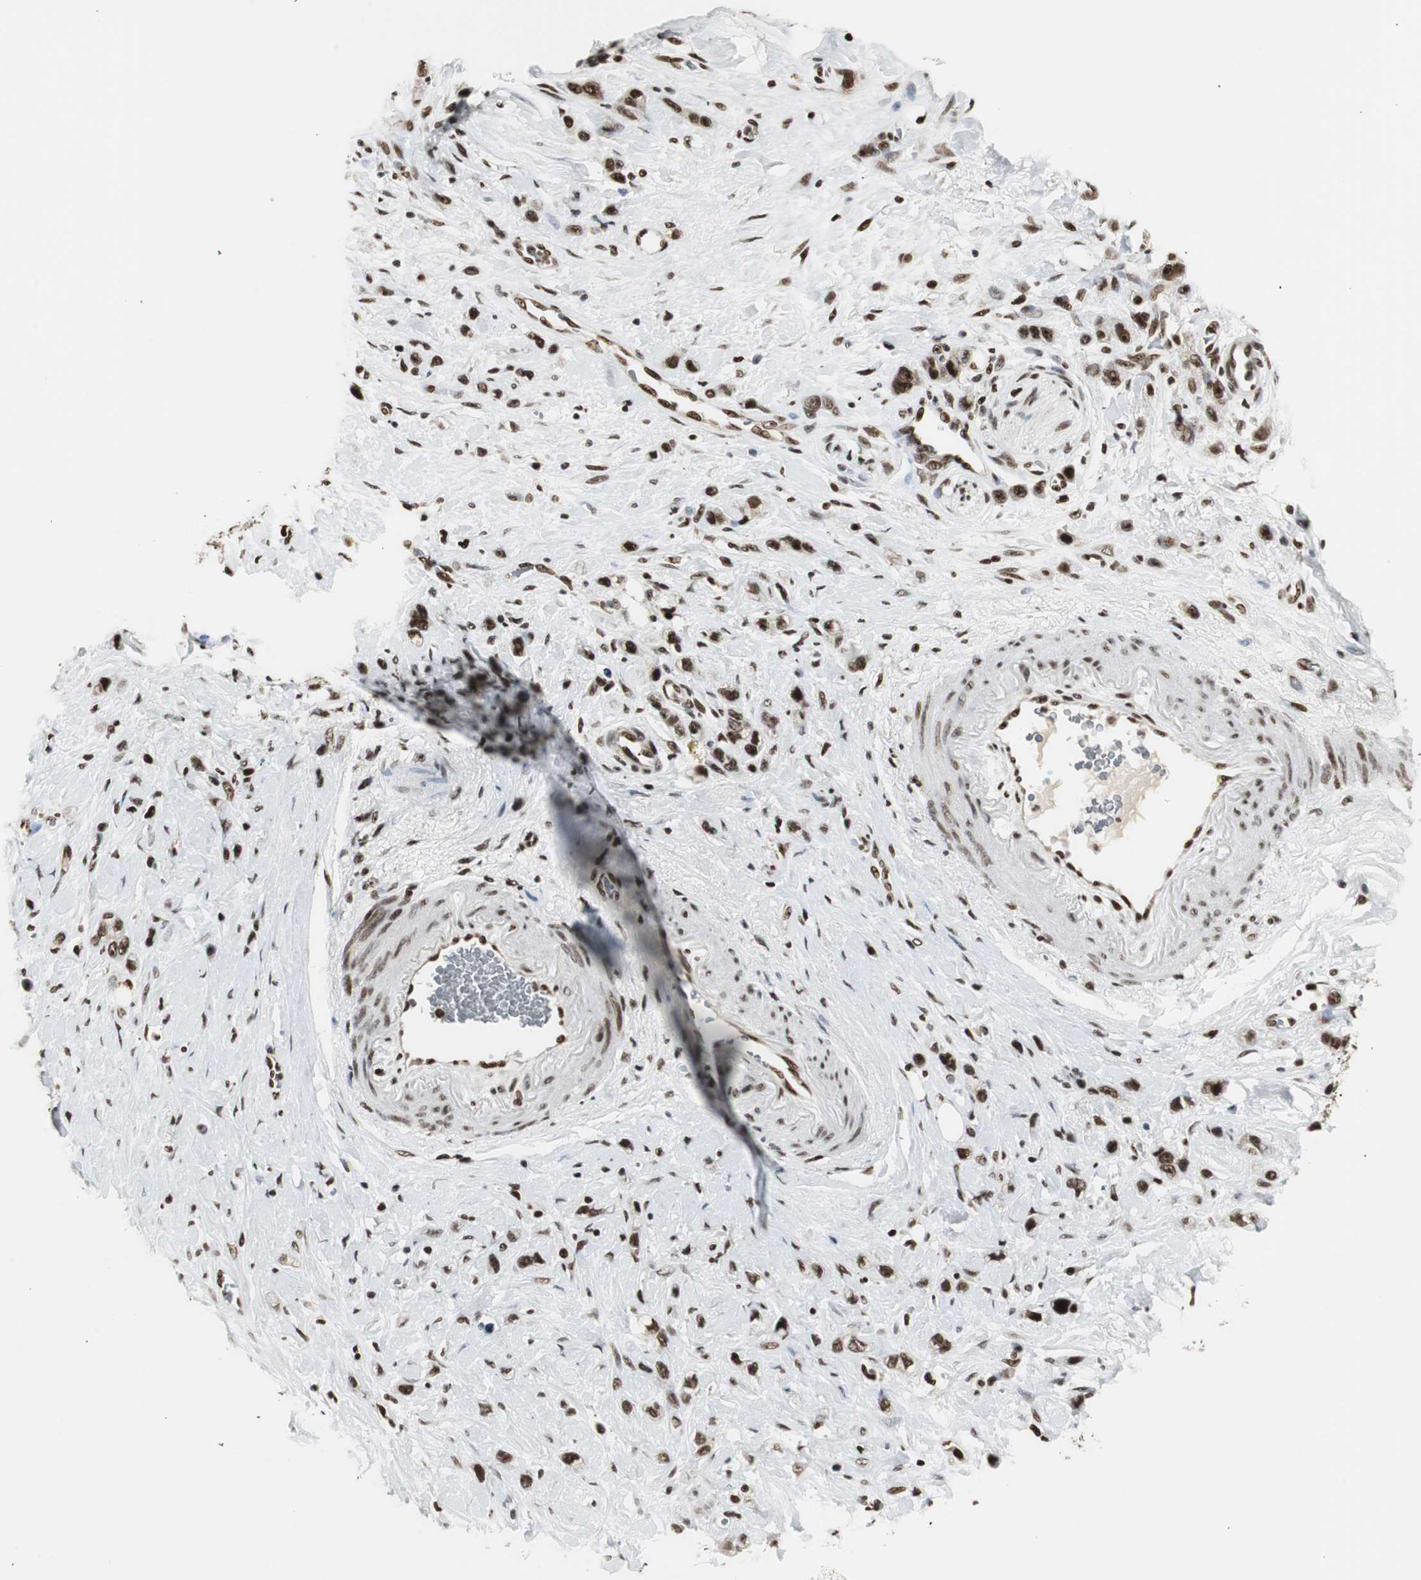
{"staining": {"intensity": "strong", "quantity": ">75%", "location": "nuclear"}, "tissue": "stomach cancer", "cell_type": "Tumor cells", "image_type": "cancer", "snomed": [{"axis": "morphology", "description": "Normal tissue, NOS"}, {"axis": "morphology", "description": "Adenocarcinoma, NOS"}, {"axis": "morphology", "description": "Adenocarcinoma, High grade"}, {"axis": "topography", "description": "Stomach, upper"}, {"axis": "topography", "description": "Stomach"}], "caption": "Adenocarcinoma (stomach) tissue reveals strong nuclear positivity in about >75% of tumor cells", "gene": "PARN", "patient": {"sex": "female", "age": 65}}